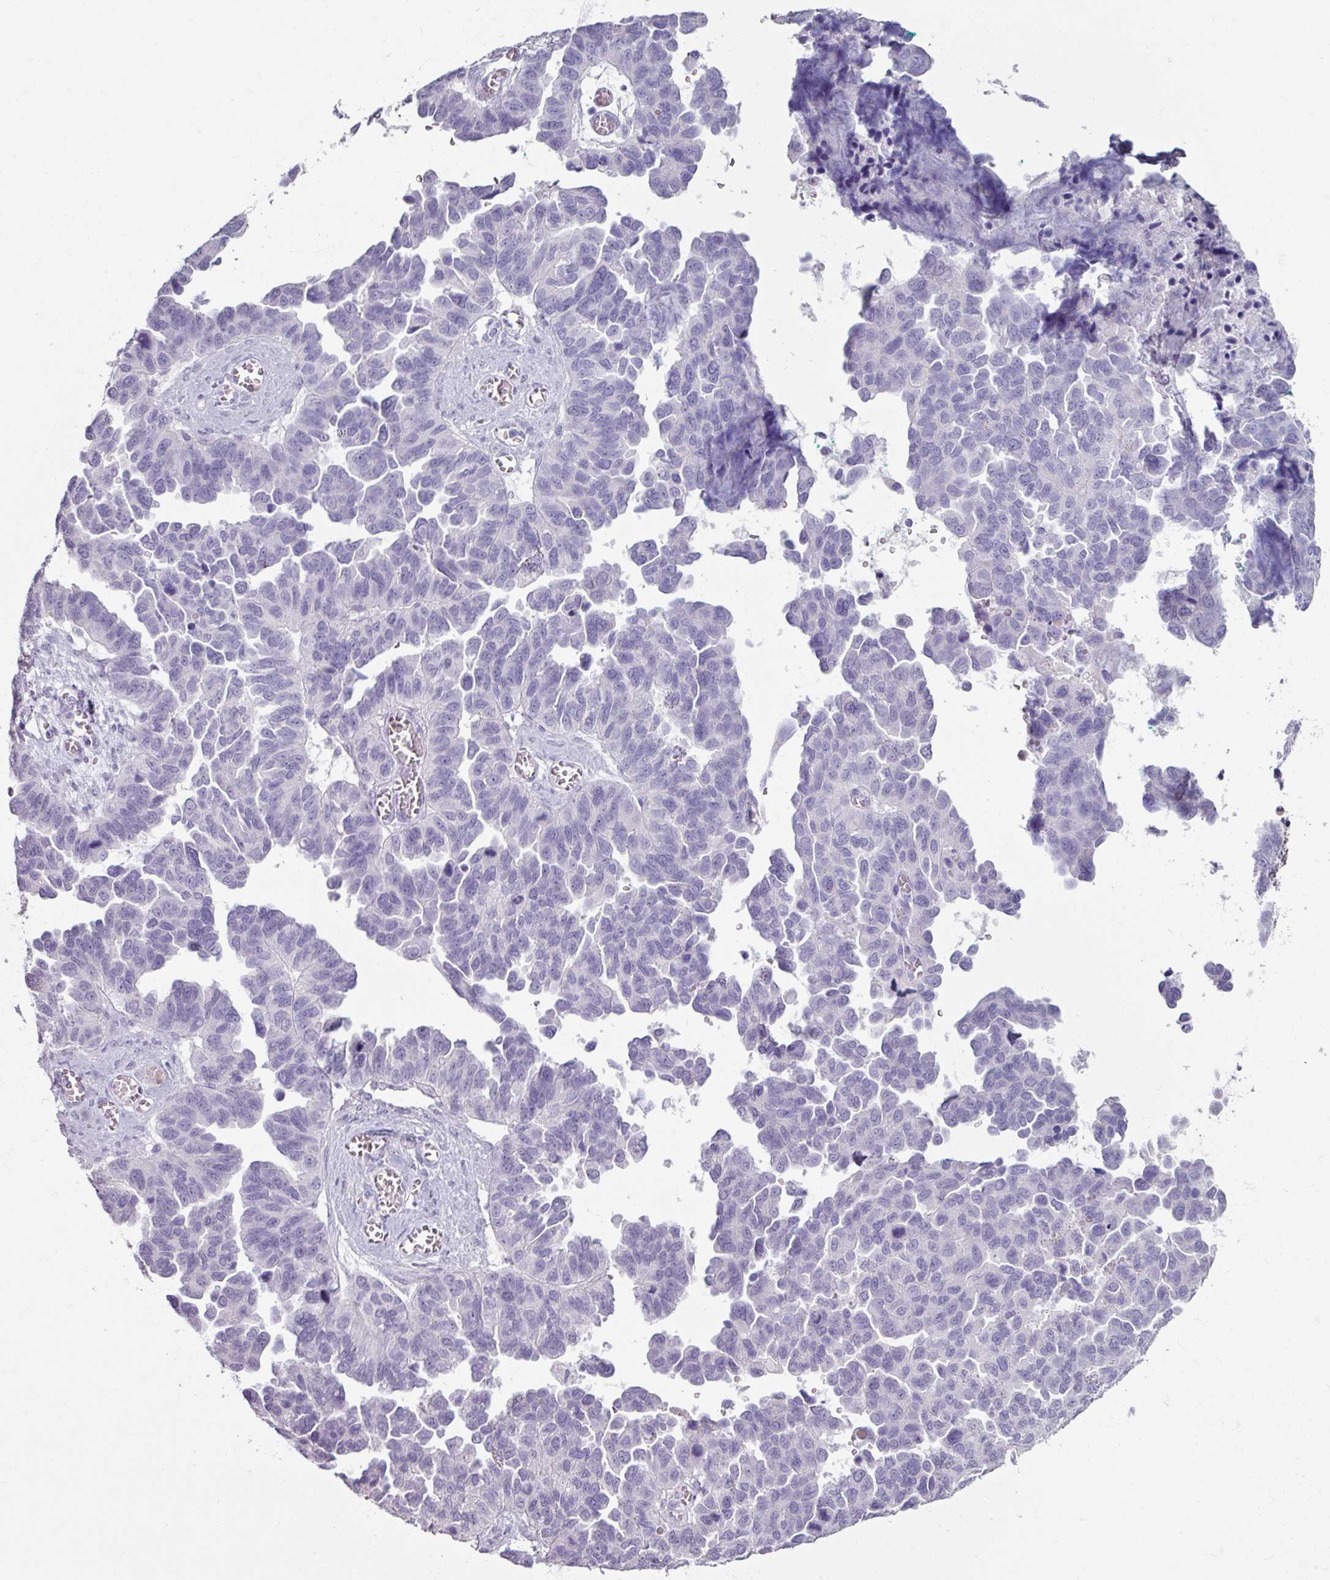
{"staining": {"intensity": "negative", "quantity": "none", "location": "none"}, "tissue": "ovarian cancer", "cell_type": "Tumor cells", "image_type": "cancer", "snomed": [{"axis": "morphology", "description": "Cystadenocarcinoma, serous, NOS"}, {"axis": "topography", "description": "Ovary"}], "caption": "The histopathology image demonstrates no significant staining in tumor cells of ovarian cancer.", "gene": "ARG1", "patient": {"sex": "female", "age": 64}}